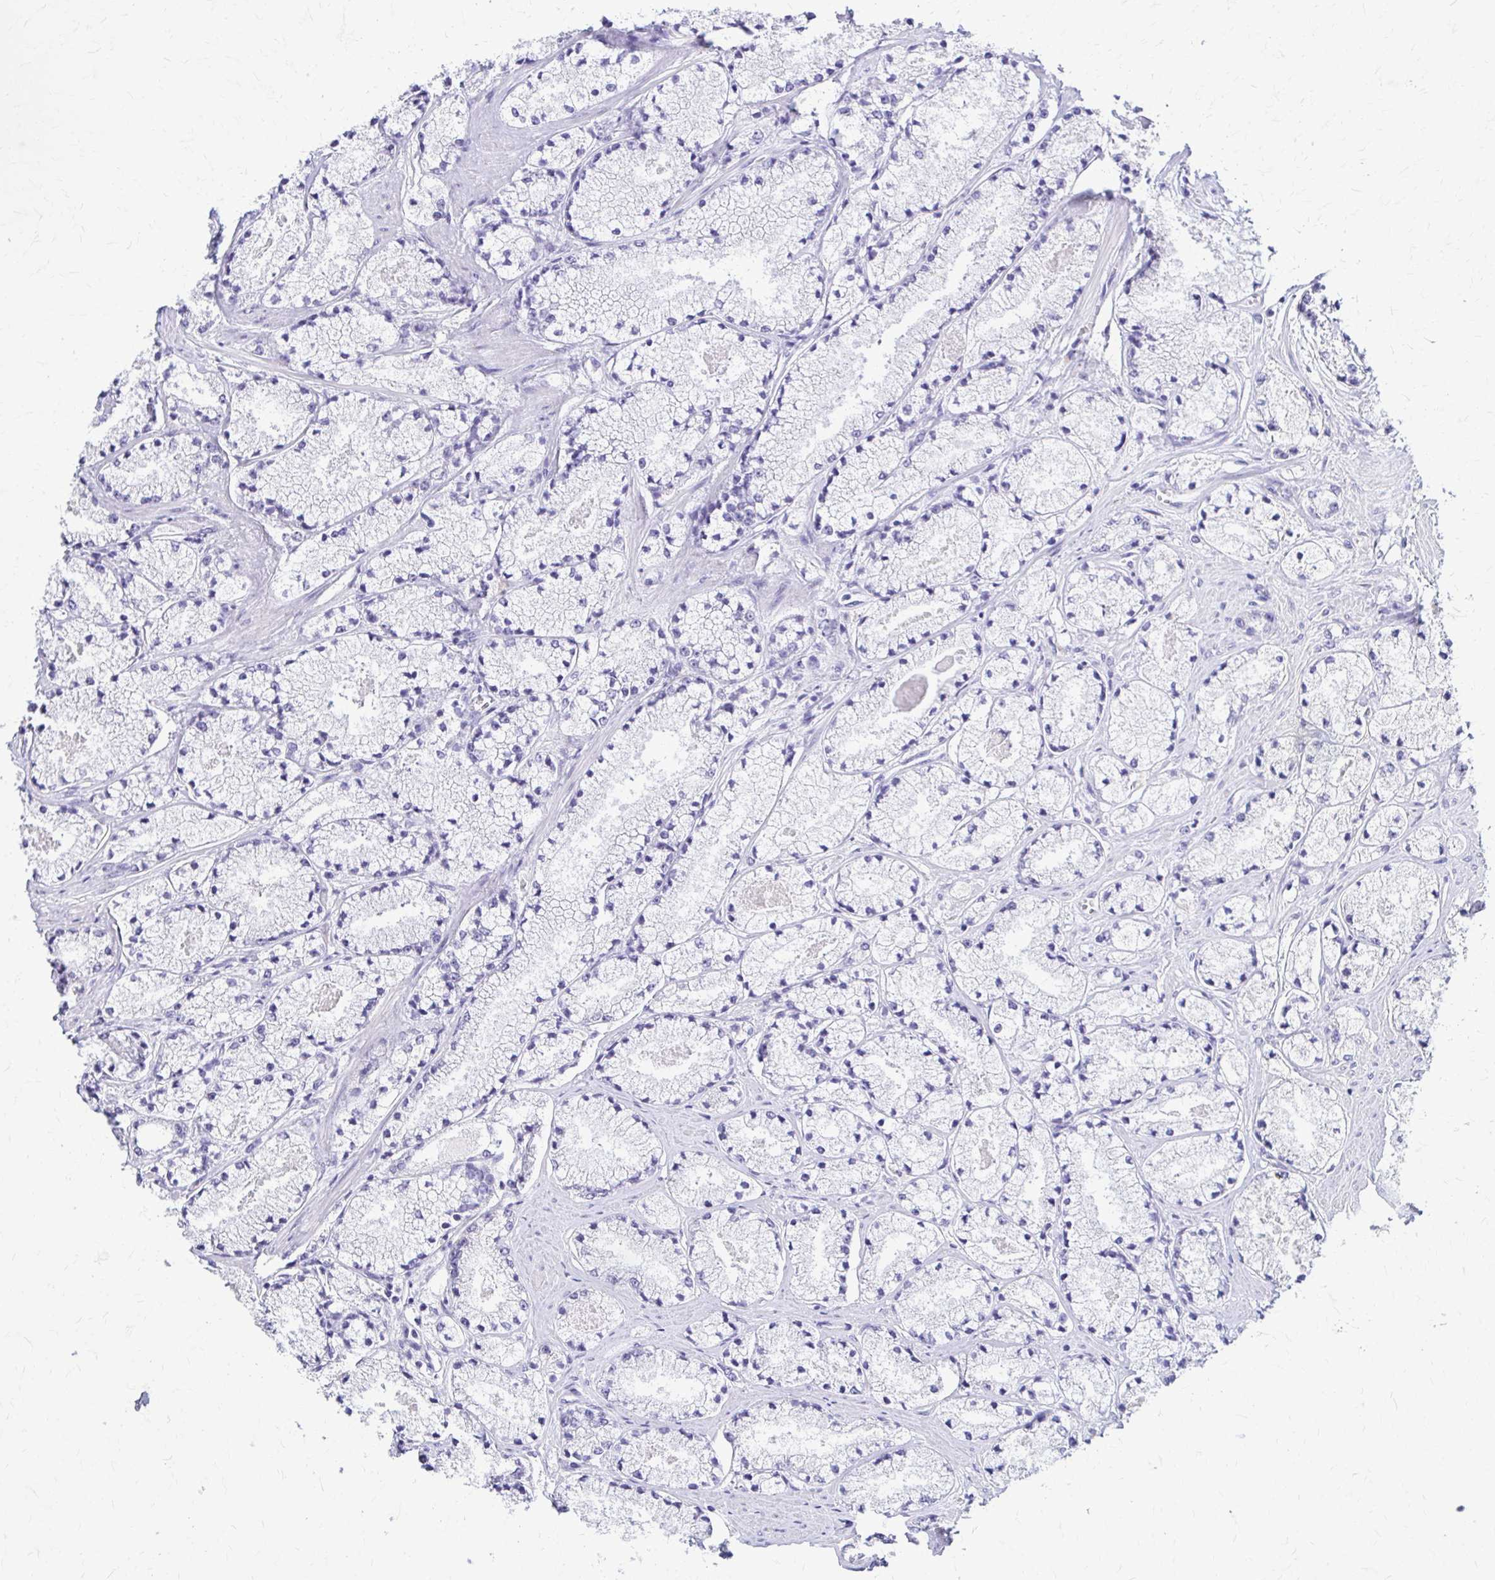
{"staining": {"intensity": "negative", "quantity": "none", "location": "none"}, "tissue": "prostate cancer", "cell_type": "Tumor cells", "image_type": "cancer", "snomed": [{"axis": "morphology", "description": "Adenocarcinoma, High grade"}, {"axis": "topography", "description": "Prostate"}], "caption": "IHC photomicrograph of human prostate cancer (adenocarcinoma (high-grade)) stained for a protein (brown), which exhibits no positivity in tumor cells. (Immunohistochemistry (ihc), brightfield microscopy, high magnification).", "gene": "PIK3AP1", "patient": {"sex": "male", "age": 63}}